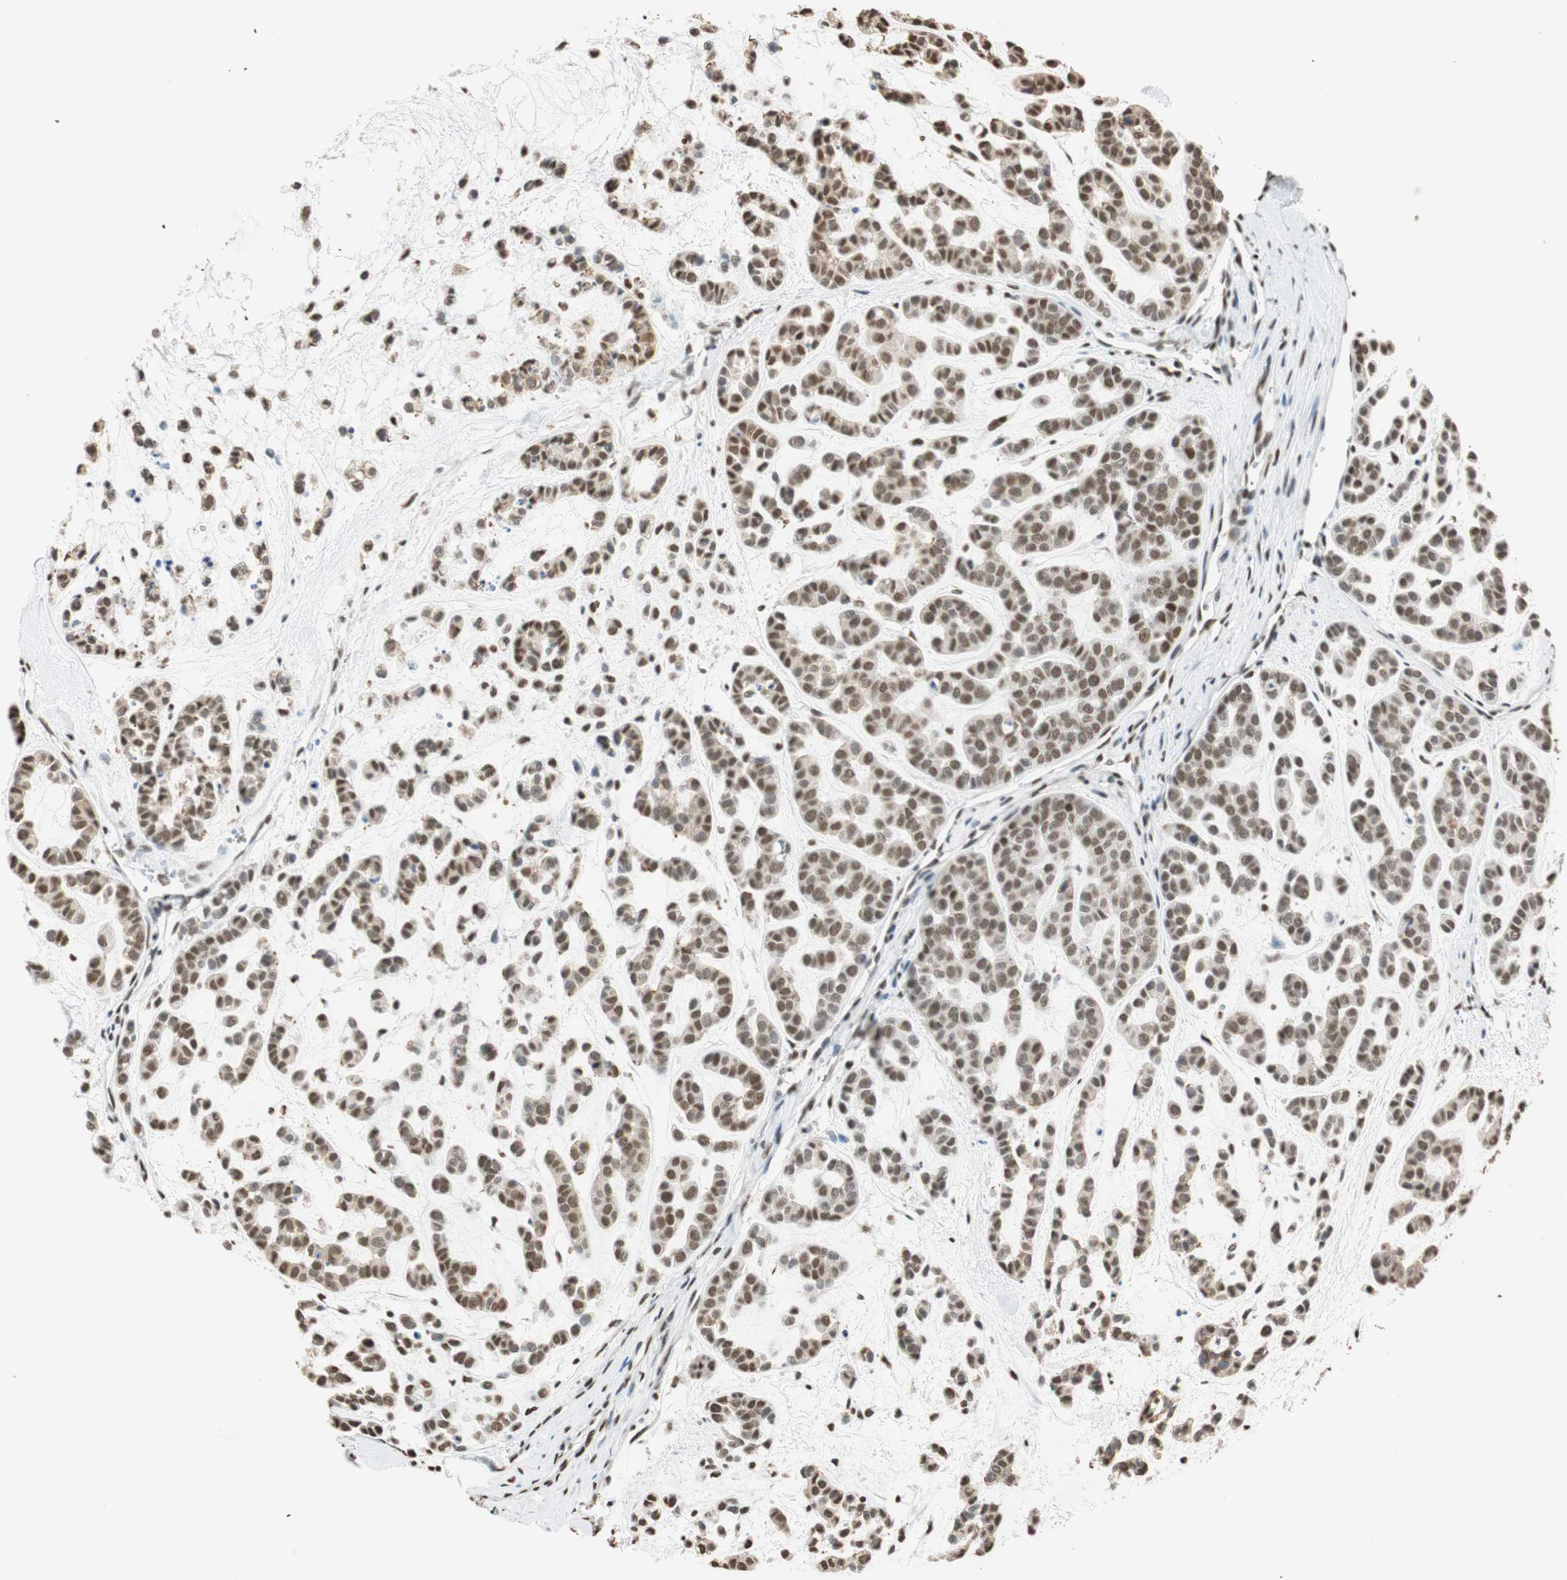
{"staining": {"intensity": "moderate", "quantity": ">75%", "location": "cytoplasmic/membranous,nuclear"}, "tissue": "head and neck cancer", "cell_type": "Tumor cells", "image_type": "cancer", "snomed": [{"axis": "morphology", "description": "Carcinoma, NOS"}, {"axis": "topography", "description": "Head-Neck"}], "caption": "Carcinoma (head and neck) stained with a protein marker displays moderate staining in tumor cells.", "gene": "FANCG", "patient": {"sex": "male", "age": 87}}